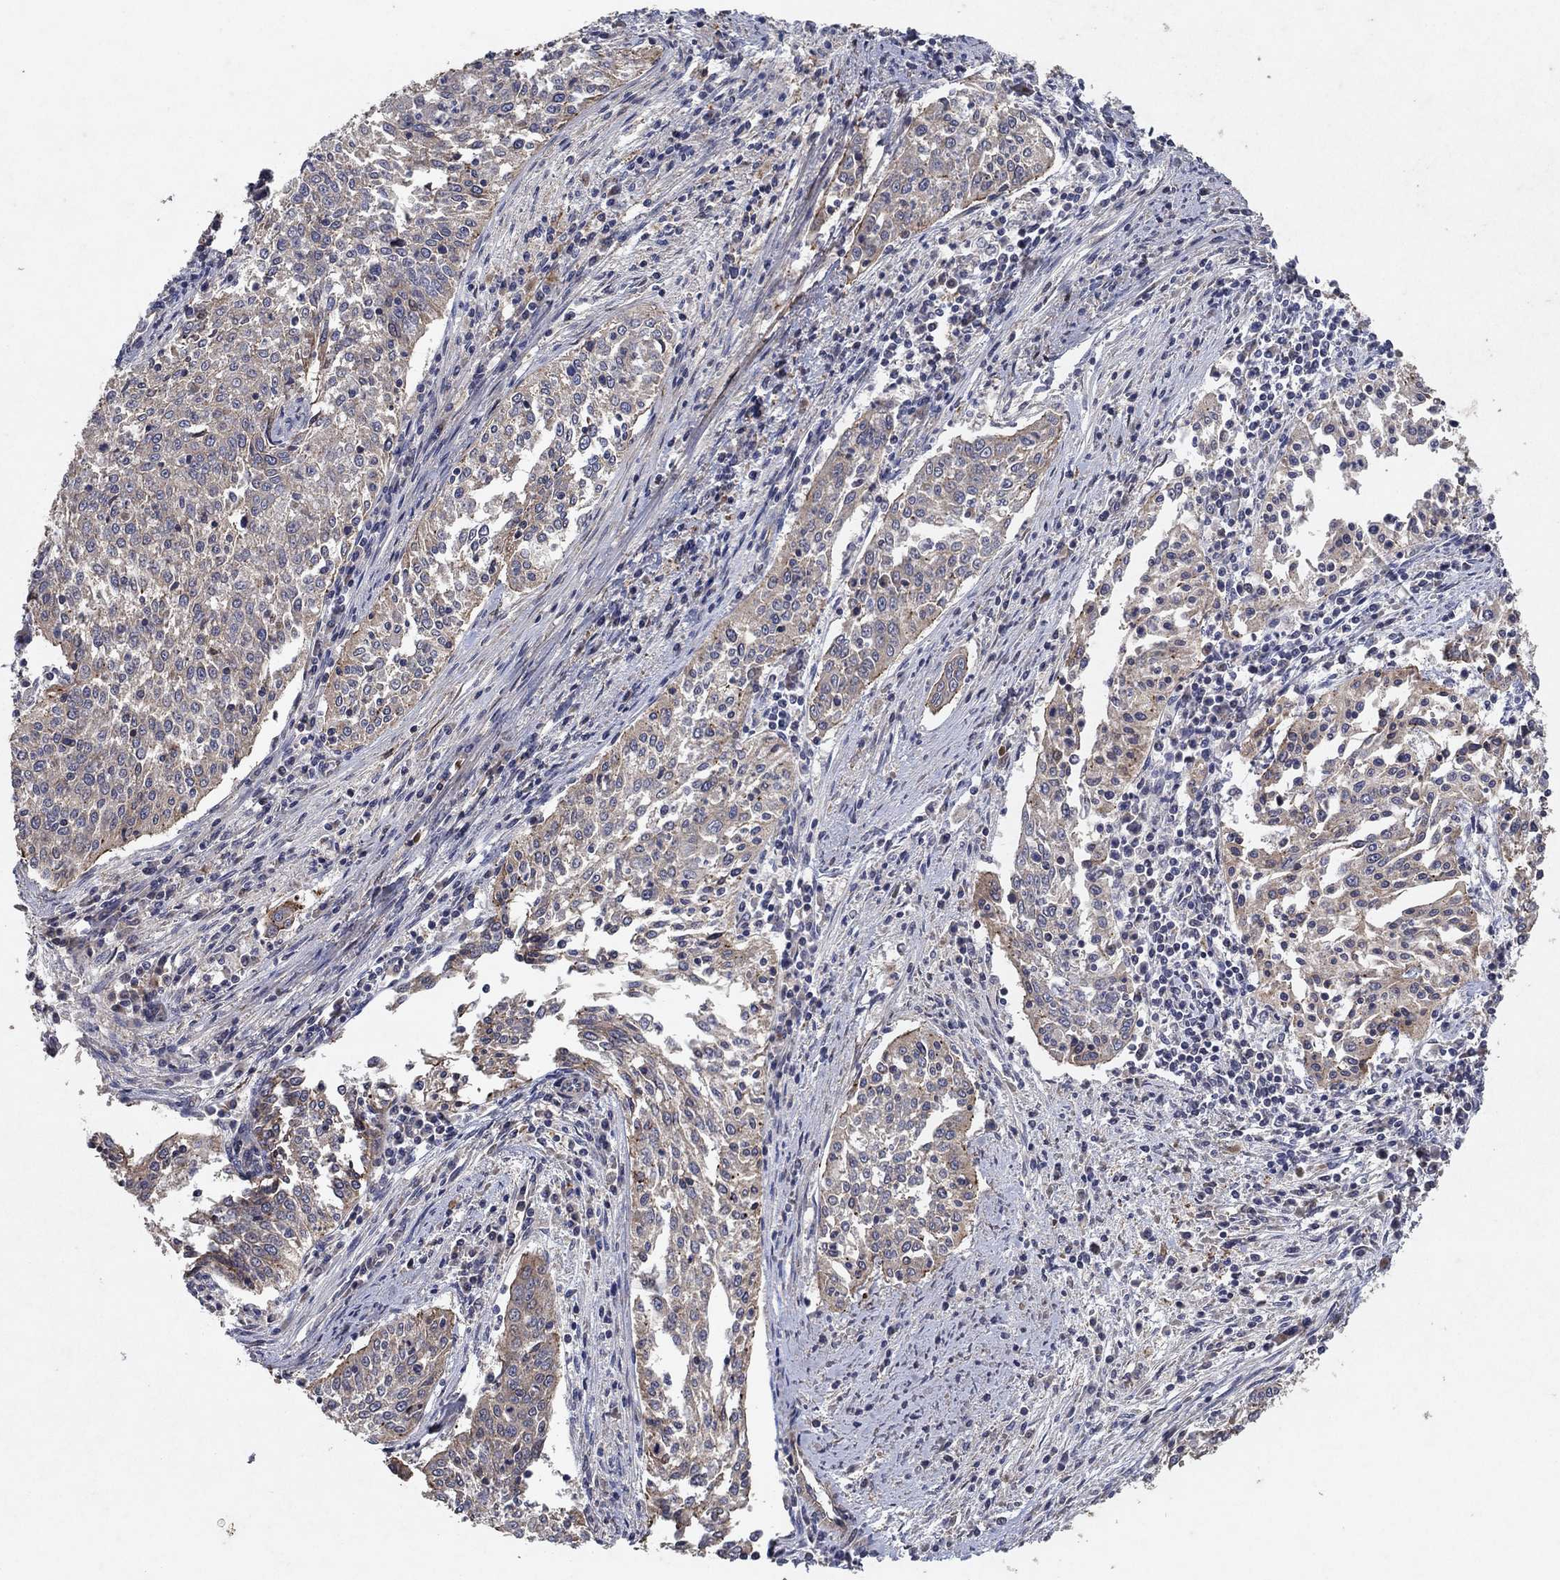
{"staining": {"intensity": "moderate", "quantity": "<25%", "location": "cytoplasmic/membranous"}, "tissue": "cervical cancer", "cell_type": "Tumor cells", "image_type": "cancer", "snomed": [{"axis": "morphology", "description": "Squamous cell carcinoma, NOS"}, {"axis": "topography", "description": "Cervix"}], "caption": "Immunohistochemistry (IHC) staining of cervical cancer (squamous cell carcinoma), which shows low levels of moderate cytoplasmic/membranous expression in approximately <25% of tumor cells indicating moderate cytoplasmic/membranous protein positivity. The staining was performed using DAB (3,3'-diaminobenzidine) (brown) for protein detection and nuclei were counterstained in hematoxylin (blue).", "gene": "FRG1", "patient": {"sex": "female", "age": 41}}